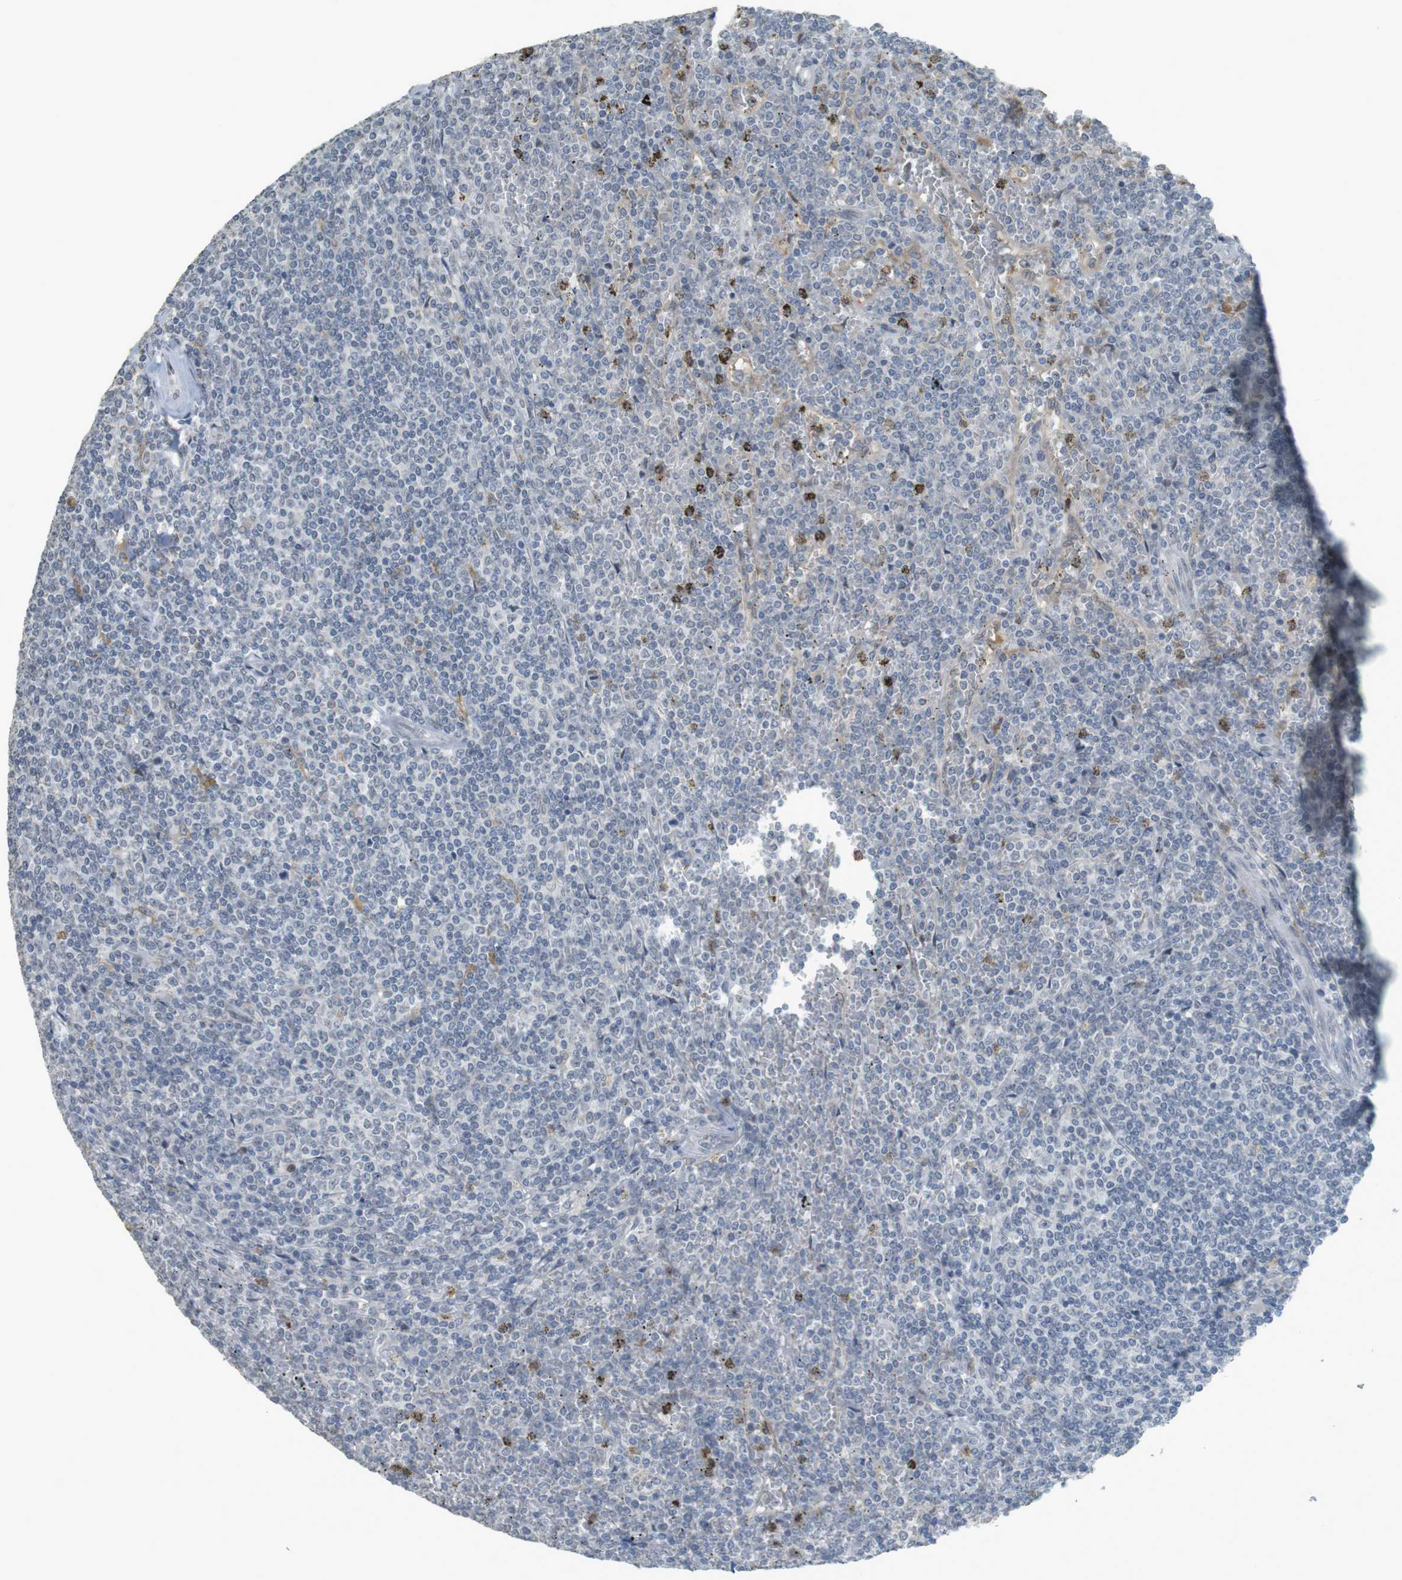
{"staining": {"intensity": "negative", "quantity": "none", "location": "none"}, "tissue": "lymphoma", "cell_type": "Tumor cells", "image_type": "cancer", "snomed": [{"axis": "morphology", "description": "Malignant lymphoma, non-Hodgkin's type, Low grade"}, {"axis": "topography", "description": "Spleen"}], "caption": "An IHC micrograph of lymphoma is shown. There is no staining in tumor cells of lymphoma.", "gene": "FZD10", "patient": {"sex": "female", "age": 19}}